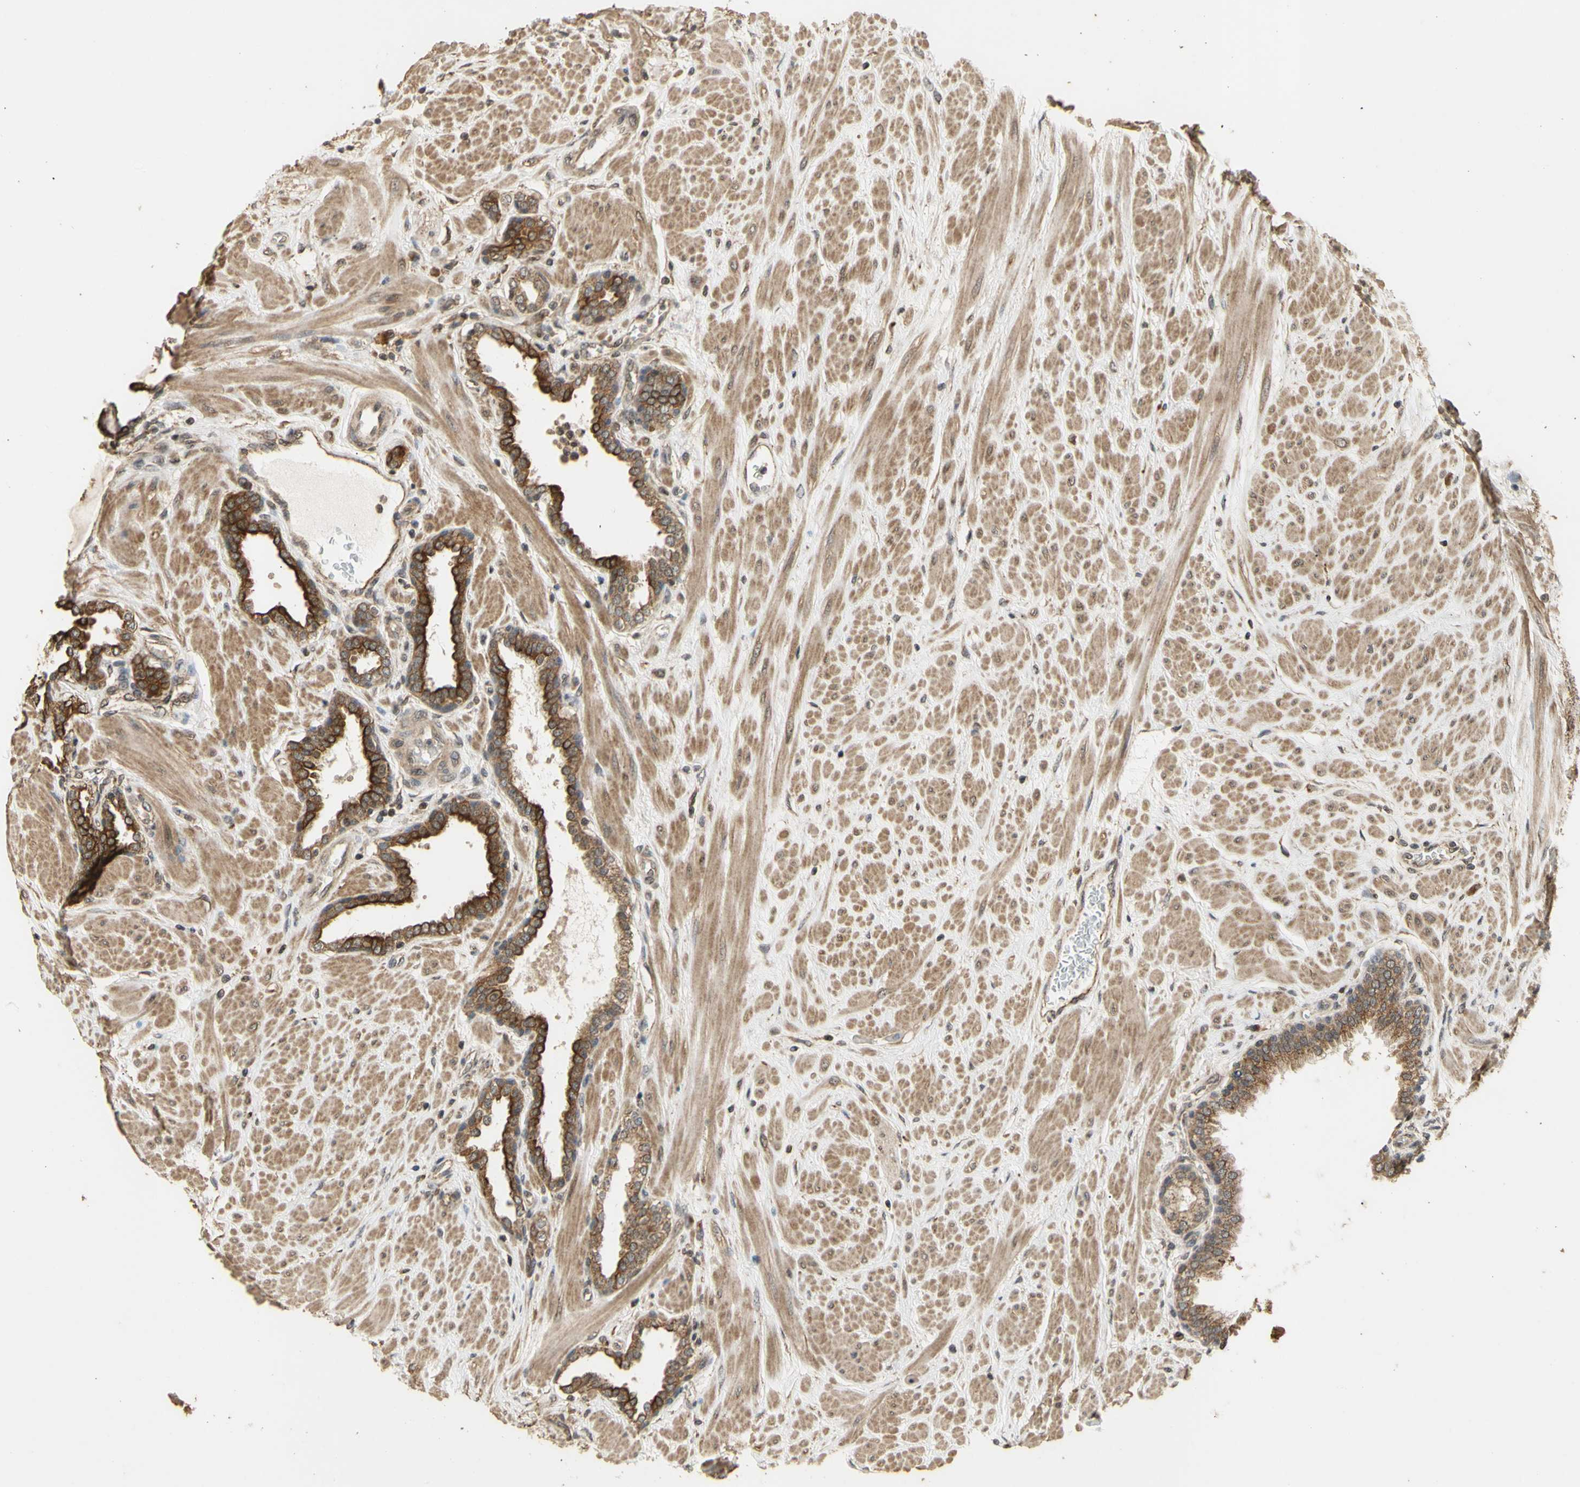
{"staining": {"intensity": "strong", "quantity": ">75%", "location": "cytoplasmic/membranous"}, "tissue": "prostate", "cell_type": "Glandular cells", "image_type": "normal", "snomed": [{"axis": "morphology", "description": "Normal tissue, NOS"}, {"axis": "topography", "description": "Prostate"}], "caption": "Immunohistochemical staining of normal human prostate displays strong cytoplasmic/membranous protein positivity in about >75% of glandular cells. (Stains: DAB in brown, nuclei in blue, Microscopy: brightfield microscopy at high magnification).", "gene": "GTF2E2", "patient": {"sex": "male", "age": 51}}